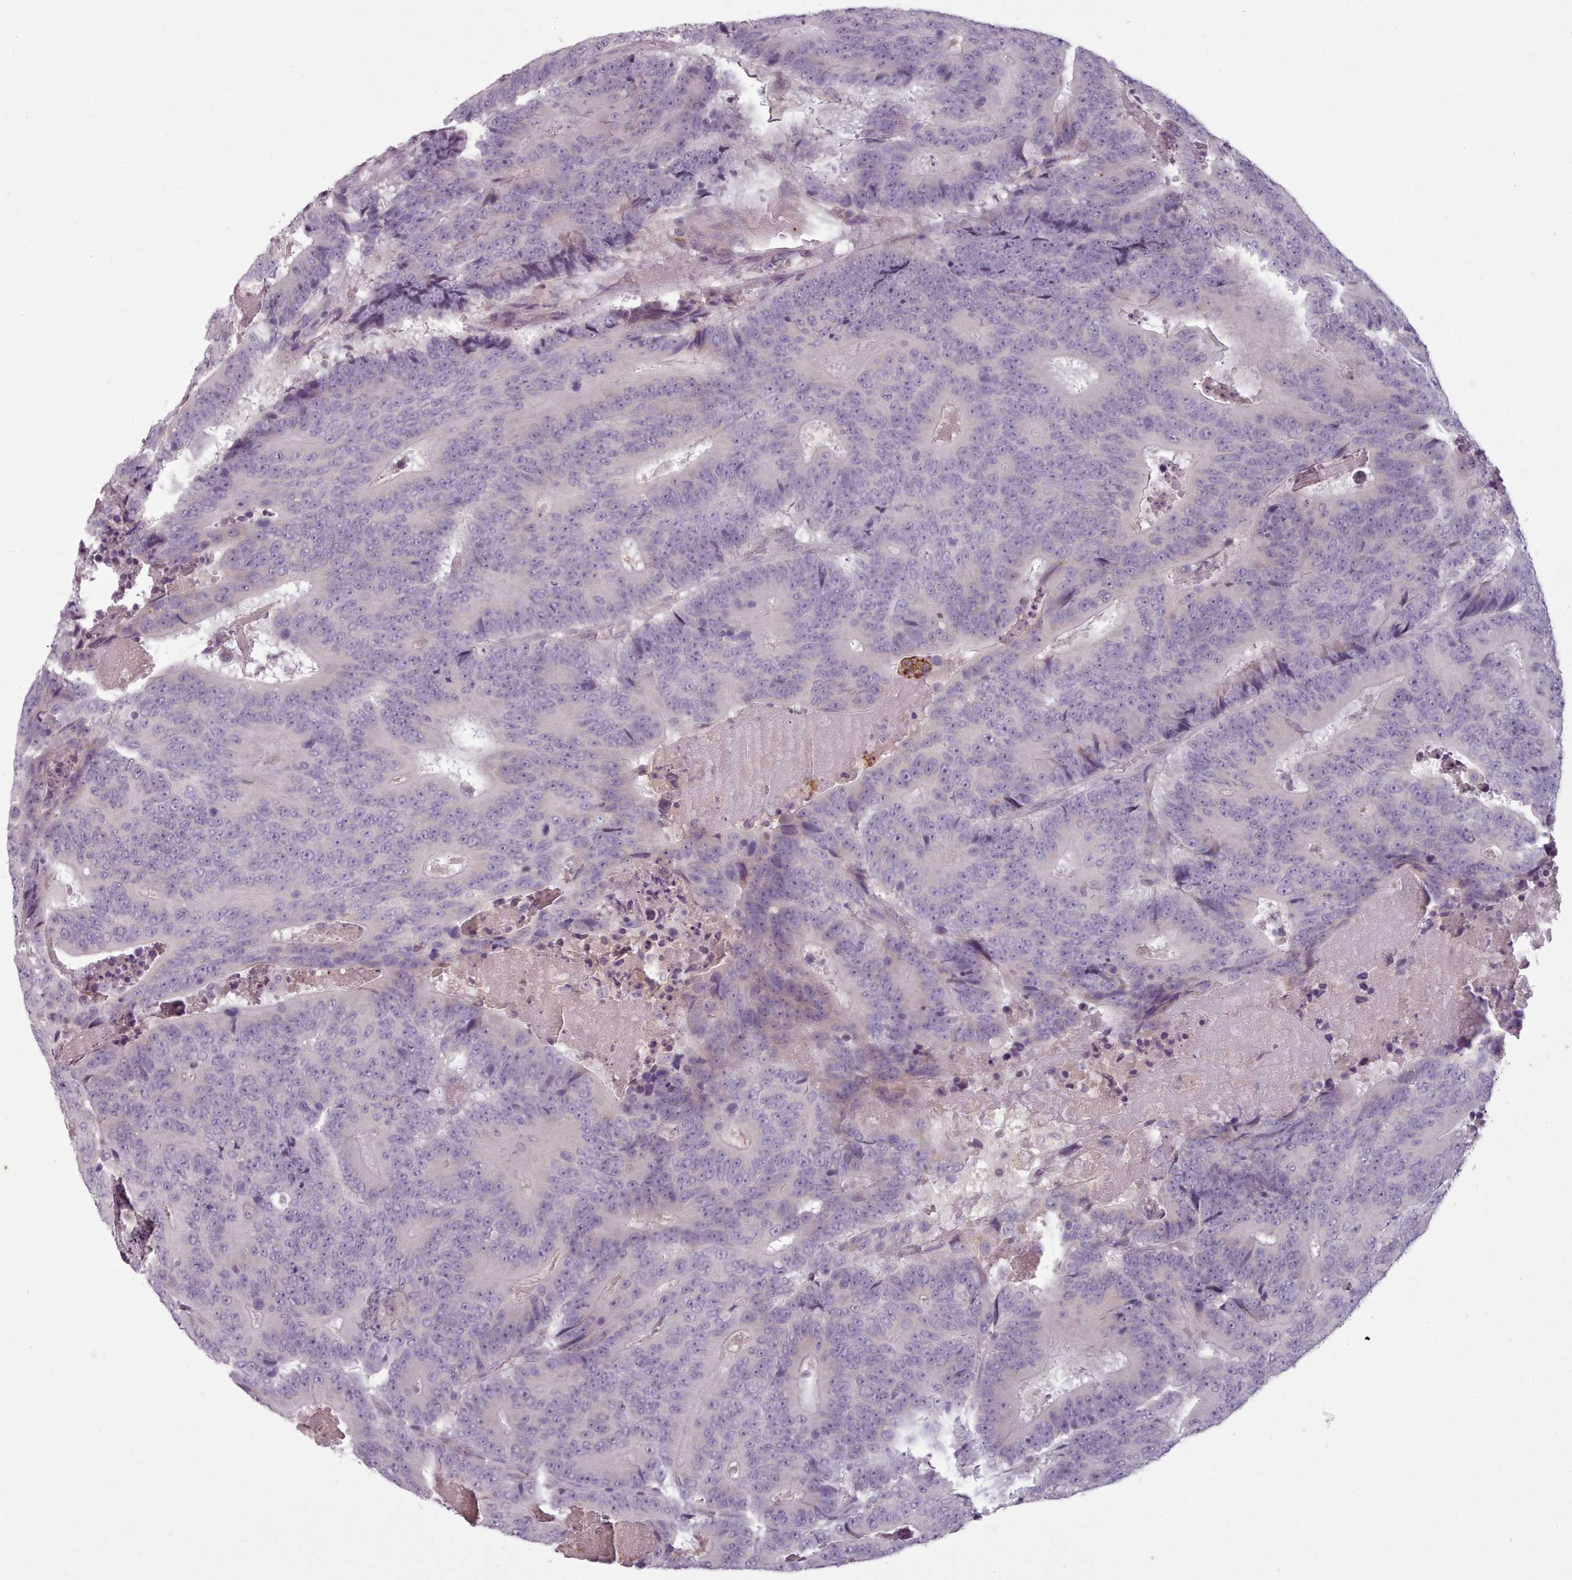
{"staining": {"intensity": "negative", "quantity": "none", "location": "none"}, "tissue": "colorectal cancer", "cell_type": "Tumor cells", "image_type": "cancer", "snomed": [{"axis": "morphology", "description": "Adenocarcinoma, NOS"}, {"axis": "topography", "description": "Colon"}], "caption": "This is an immunohistochemistry (IHC) micrograph of colorectal cancer (adenocarcinoma). There is no positivity in tumor cells.", "gene": "LAPTM5", "patient": {"sex": "male", "age": 83}}